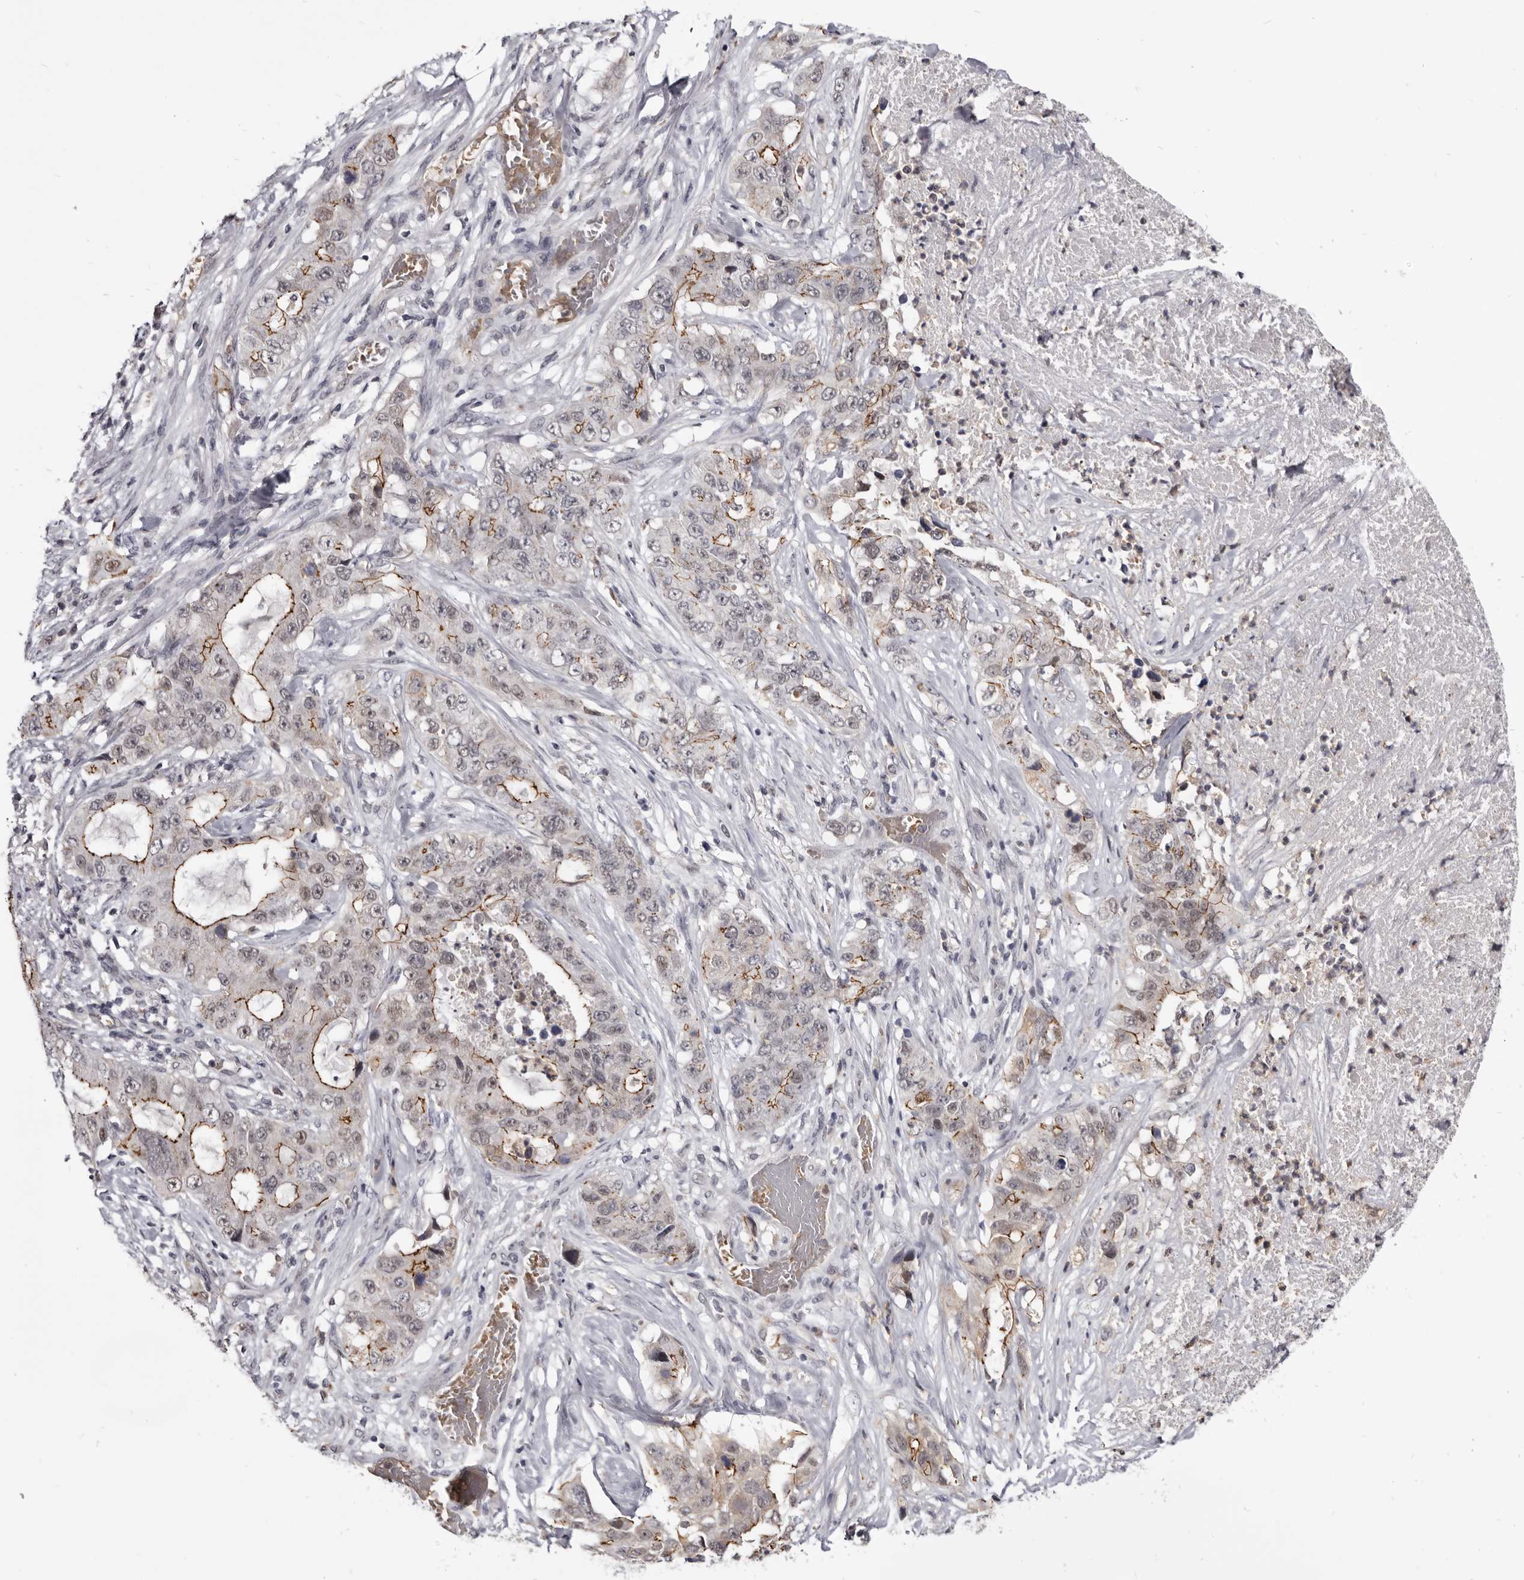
{"staining": {"intensity": "moderate", "quantity": ">75%", "location": "cytoplasmic/membranous,nuclear"}, "tissue": "lung cancer", "cell_type": "Tumor cells", "image_type": "cancer", "snomed": [{"axis": "morphology", "description": "Adenocarcinoma, NOS"}, {"axis": "topography", "description": "Lung"}], "caption": "The micrograph displays staining of lung adenocarcinoma, revealing moderate cytoplasmic/membranous and nuclear protein positivity (brown color) within tumor cells.", "gene": "CGN", "patient": {"sex": "female", "age": 51}}